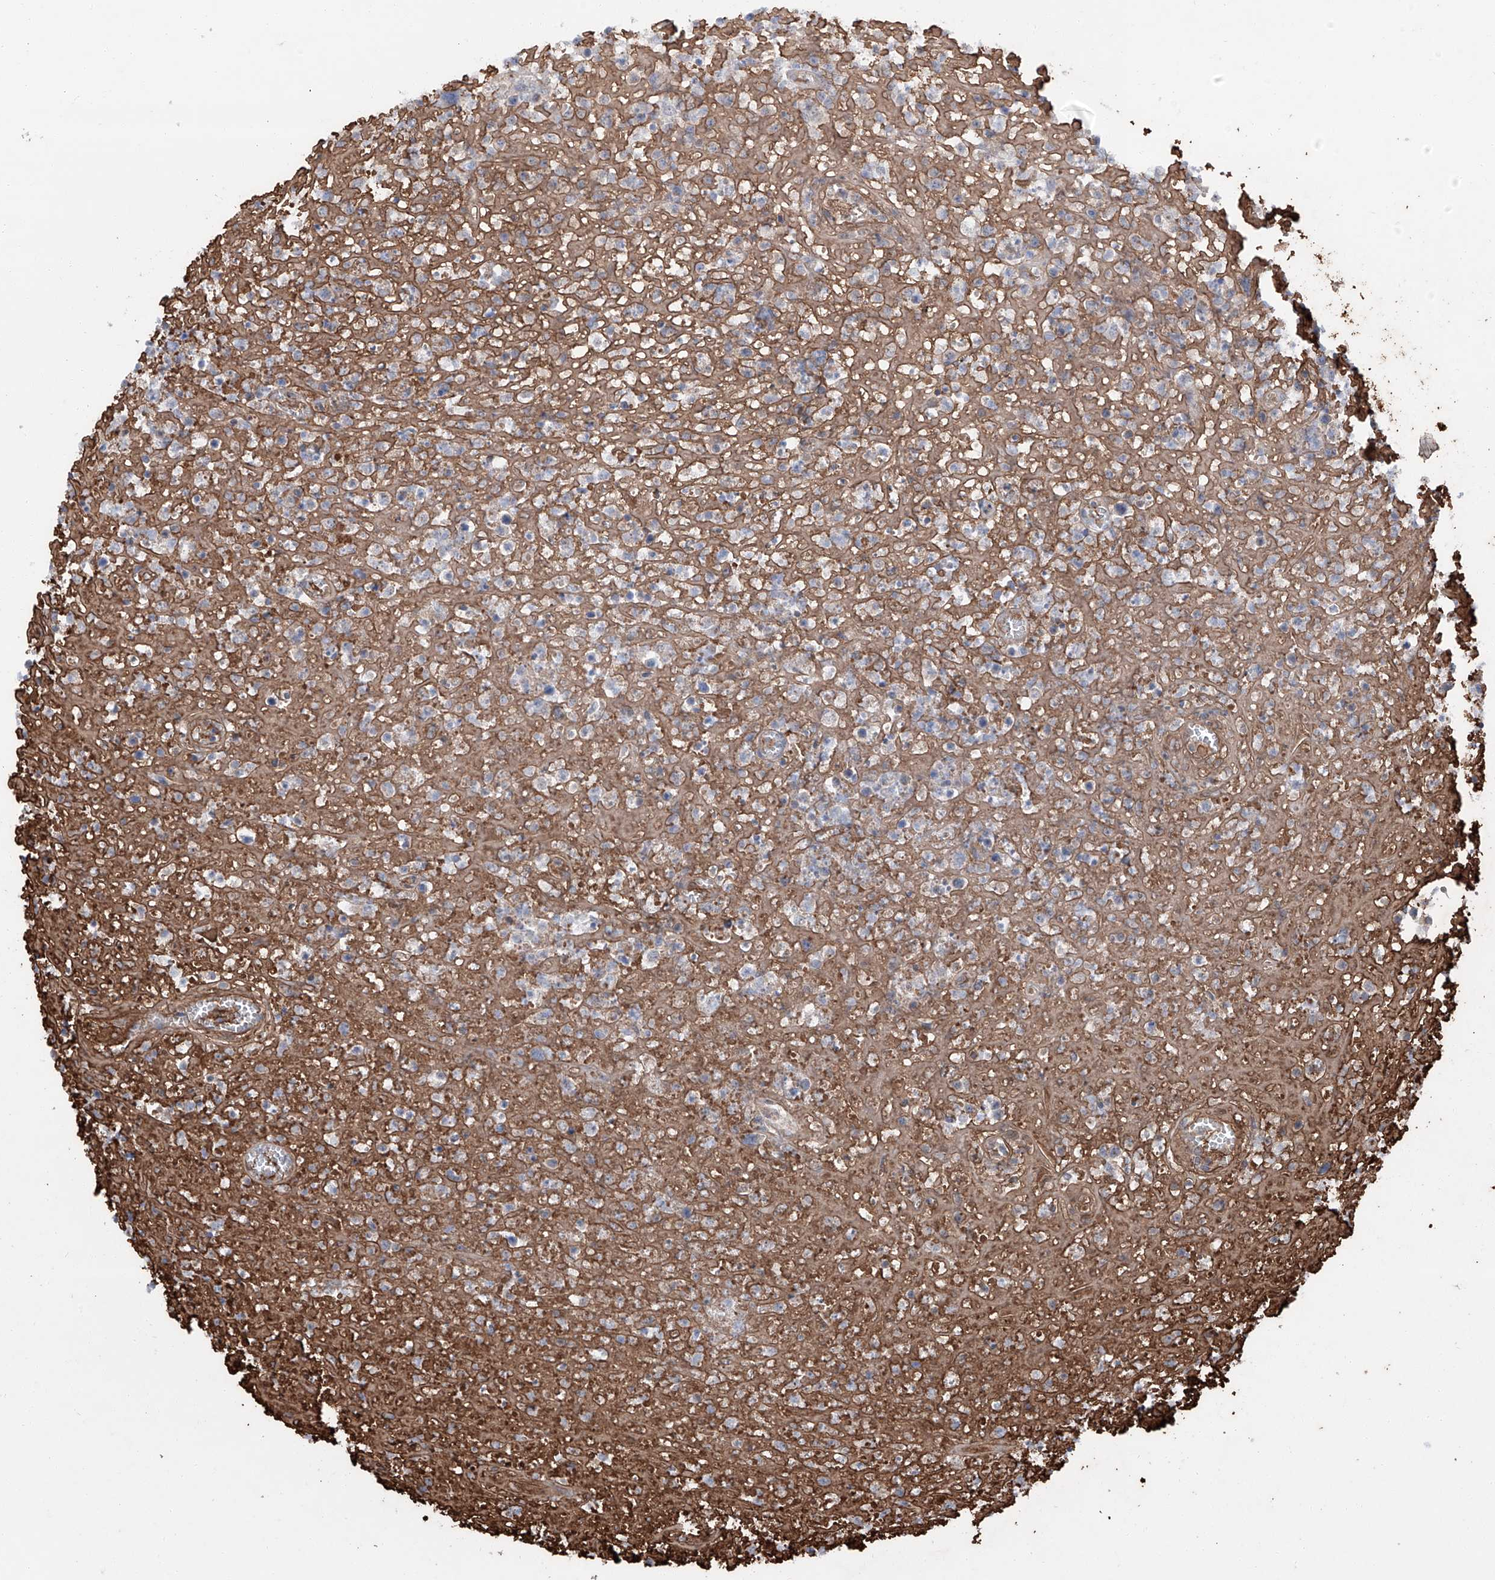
{"staining": {"intensity": "weak", "quantity": "<25%", "location": "cytoplasmic/membranous"}, "tissue": "lymphoma", "cell_type": "Tumor cells", "image_type": "cancer", "snomed": [{"axis": "morphology", "description": "Malignant lymphoma, non-Hodgkin's type, High grade"}, {"axis": "topography", "description": "Colon"}], "caption": "An image of human lymphoma is negative for staining in tumor cells. (DAB immunohistochemistry (IHC) with hematoxylin counter stain).", "gene": "SIX4", "patient": {"sex": "female", "age": 53}}